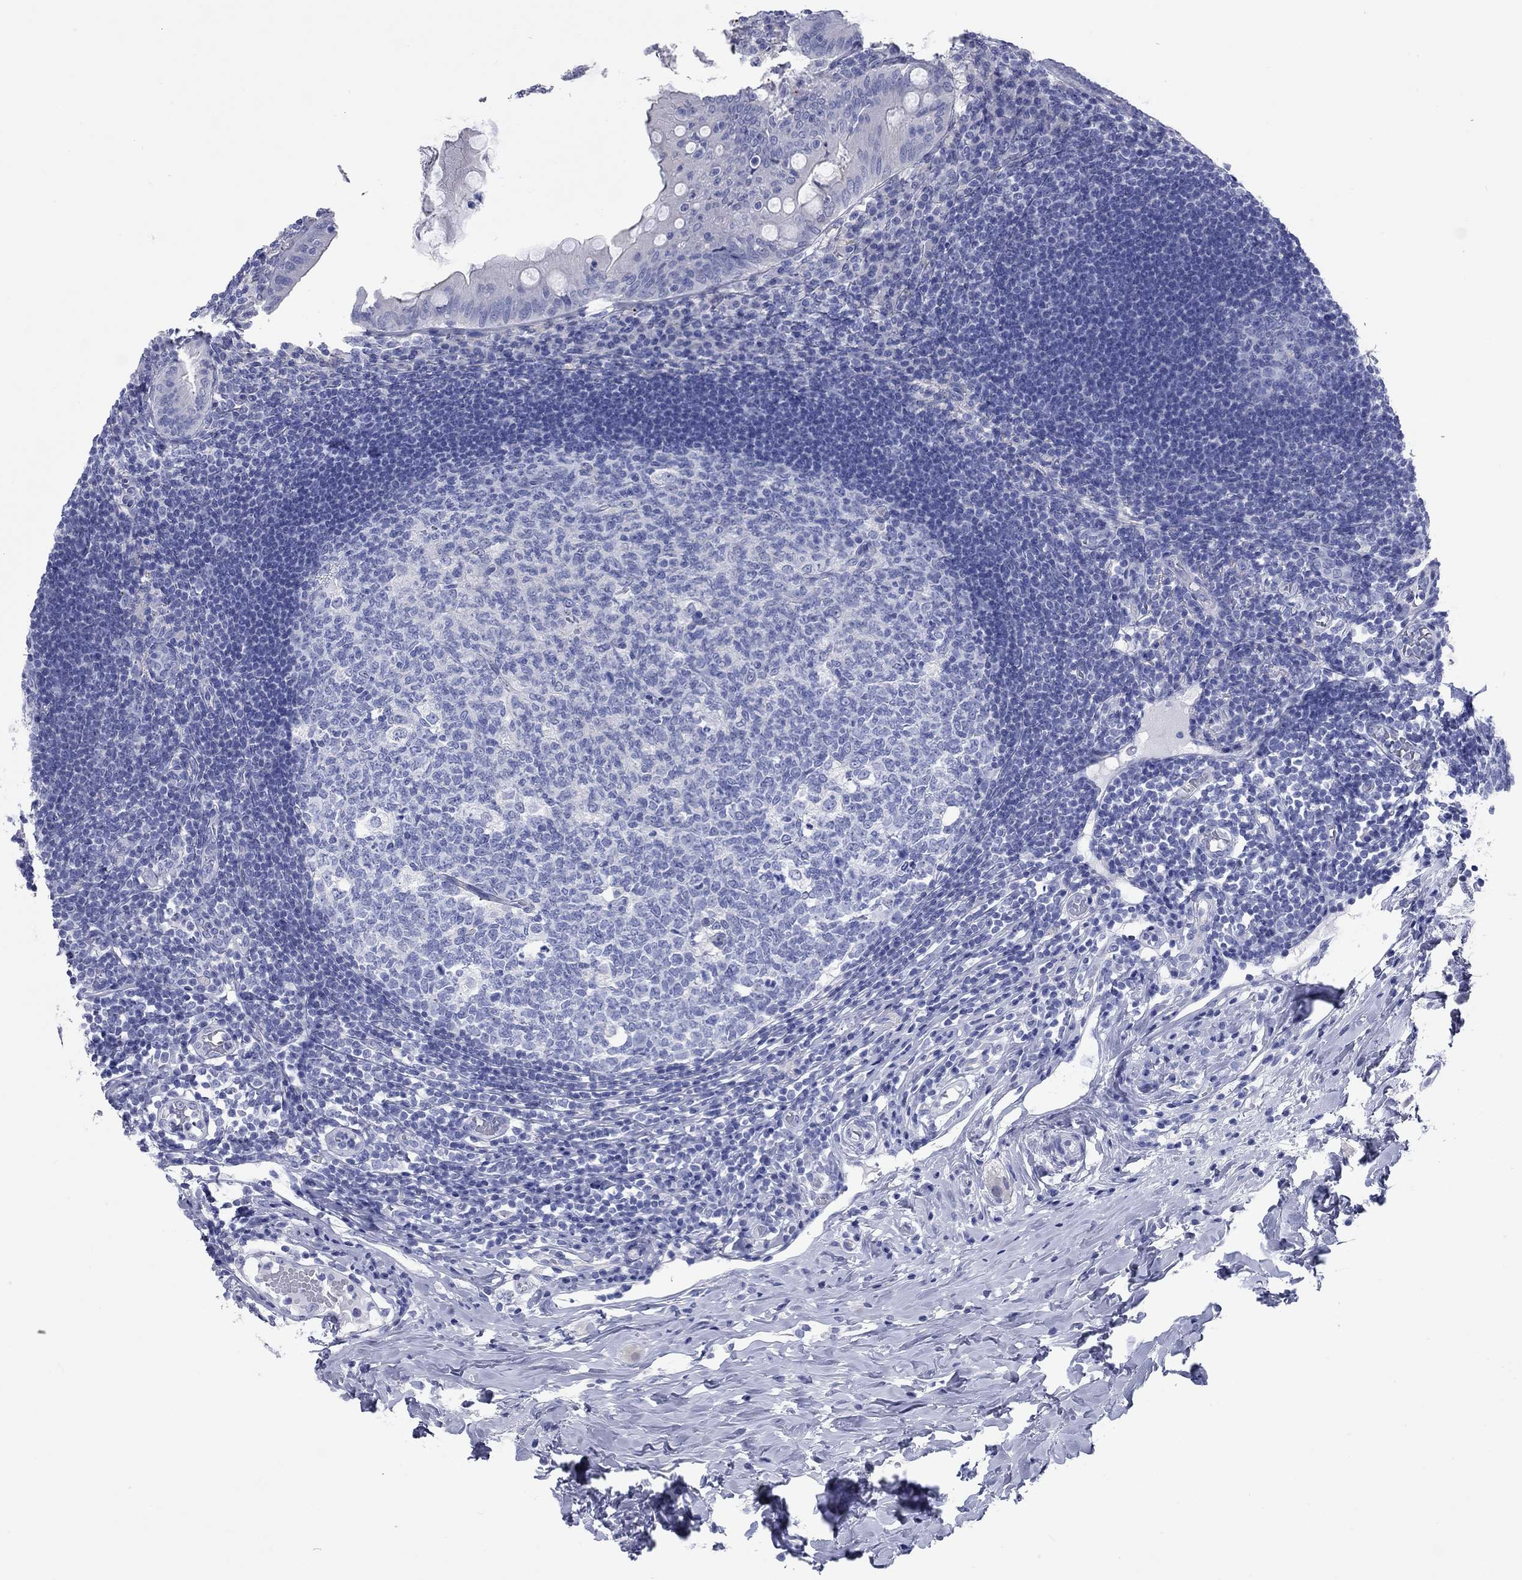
{"staining": {"intensity": "negative", "quantity": "none", "location": "none"}, "tissue": "appendix", "cell_type": "Glandular cells", "image_type": "normal", "snomed": [{"axis": "morphology", "description": "Normal tissue, NOS"}, {"axis": "morphology", "description": "Inflammation, NOS"}, {"axis": "topography", "description": "Appendix"}], "caption": "Image shows no protein staining in glandular cells of benign appendix. (DAB IHC with hematoxylin counter stain).", "gene": "CCNA1", "patient": {"sex": "male", "age": 16}}